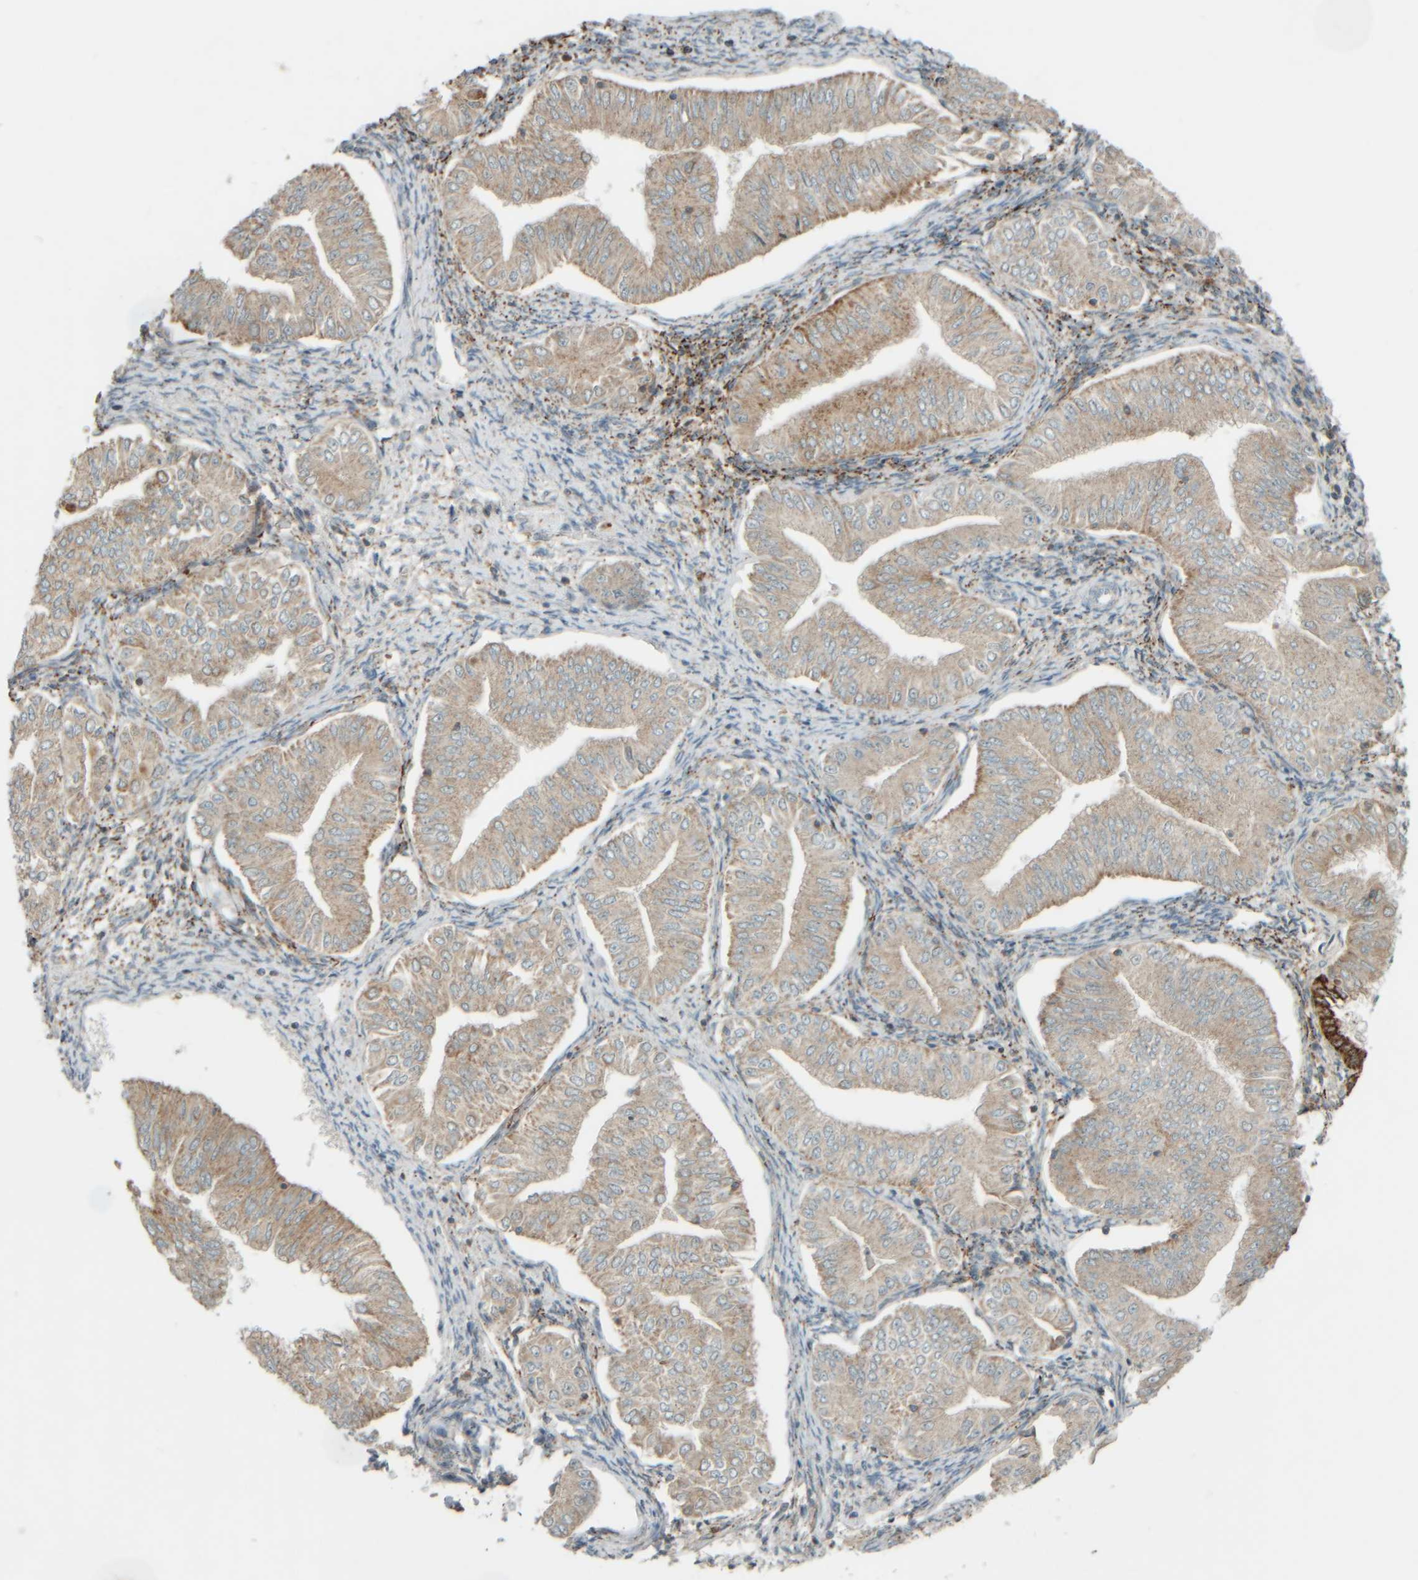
{"staining": {"intensity": "weak", "quantity": ">75%", "location": "cytoplasmic/membranous"}, "tissue": "endometrial cancer", "cell_type": "Tumor cells", "image_type": "cancer", "snomed": [{"axis": "morphology", "description": "Normal tissue, NOS"}, {"axis": "morphology", "description": "Adenocarcinoma, NOS"}, {"axis": "topography", "description": "Endometrium"}], "caption": "DAB immunohistochemical staining of human endometrial cancer (adenocarcinoma) shows weak cytoplasmic/membranous protein positivity in about >75% of tumor cells.", "gene": "SPAG5", "patient": {"sex": "female", "age": 53}}